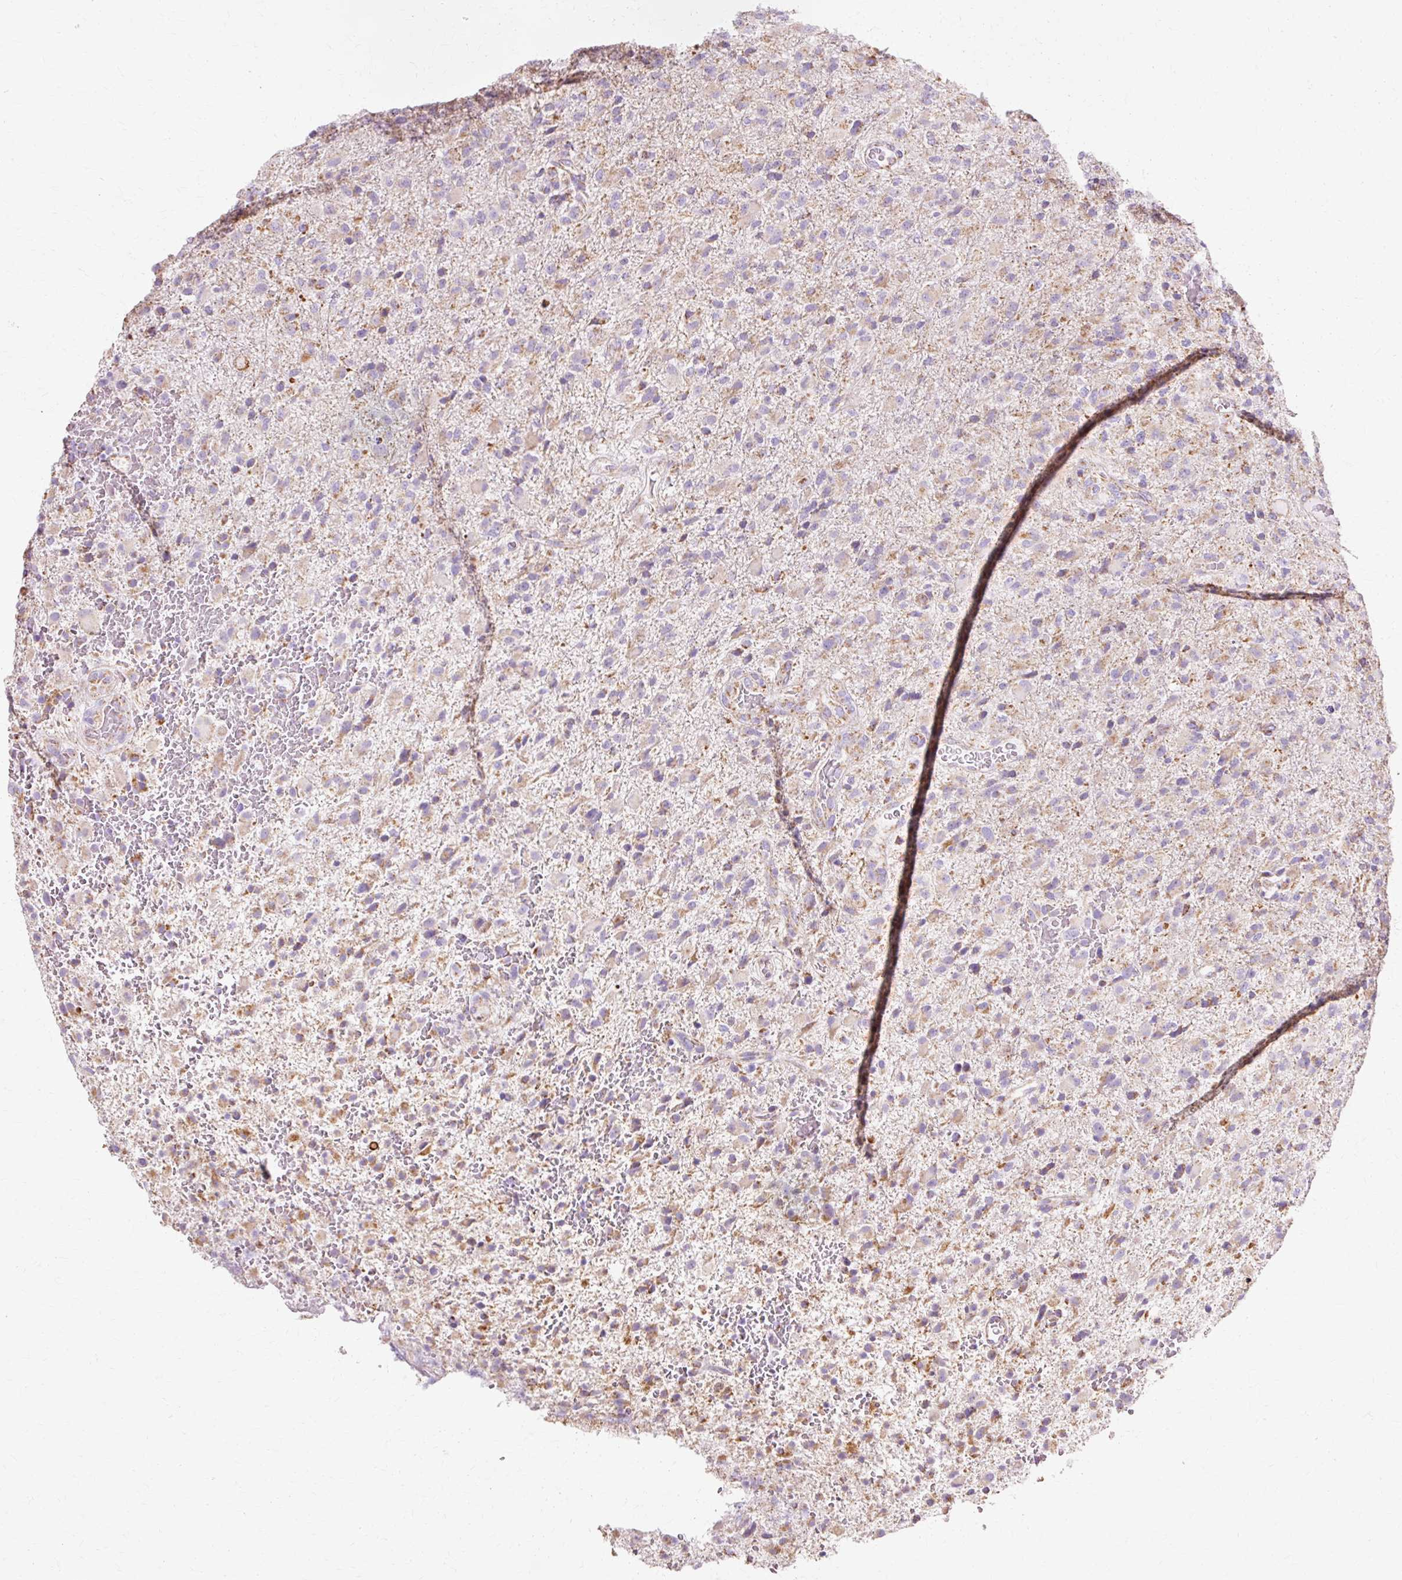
{"staining": {"intensity": "moderate", "quantity": "<25%", "location": "cytoplasmic/membranous"}, "tissue": "glioma", "cell_type": "Tumor cells", "image_type": "cancer", "snomed": [{"axis": "morphology", "description": "Glioma, malignant, Low grade"}, {"axis": "topography", "description": "Brain"}], "caption": "An image showing moderate cytoplasmic/membranous staining in approximately <25% of tumor cells in malignant glioma (low-grade), as visualized by brown immunohistochemical staining.", "gene": "ATP5PO", "patient": {"sex": "male", "age": 65}}